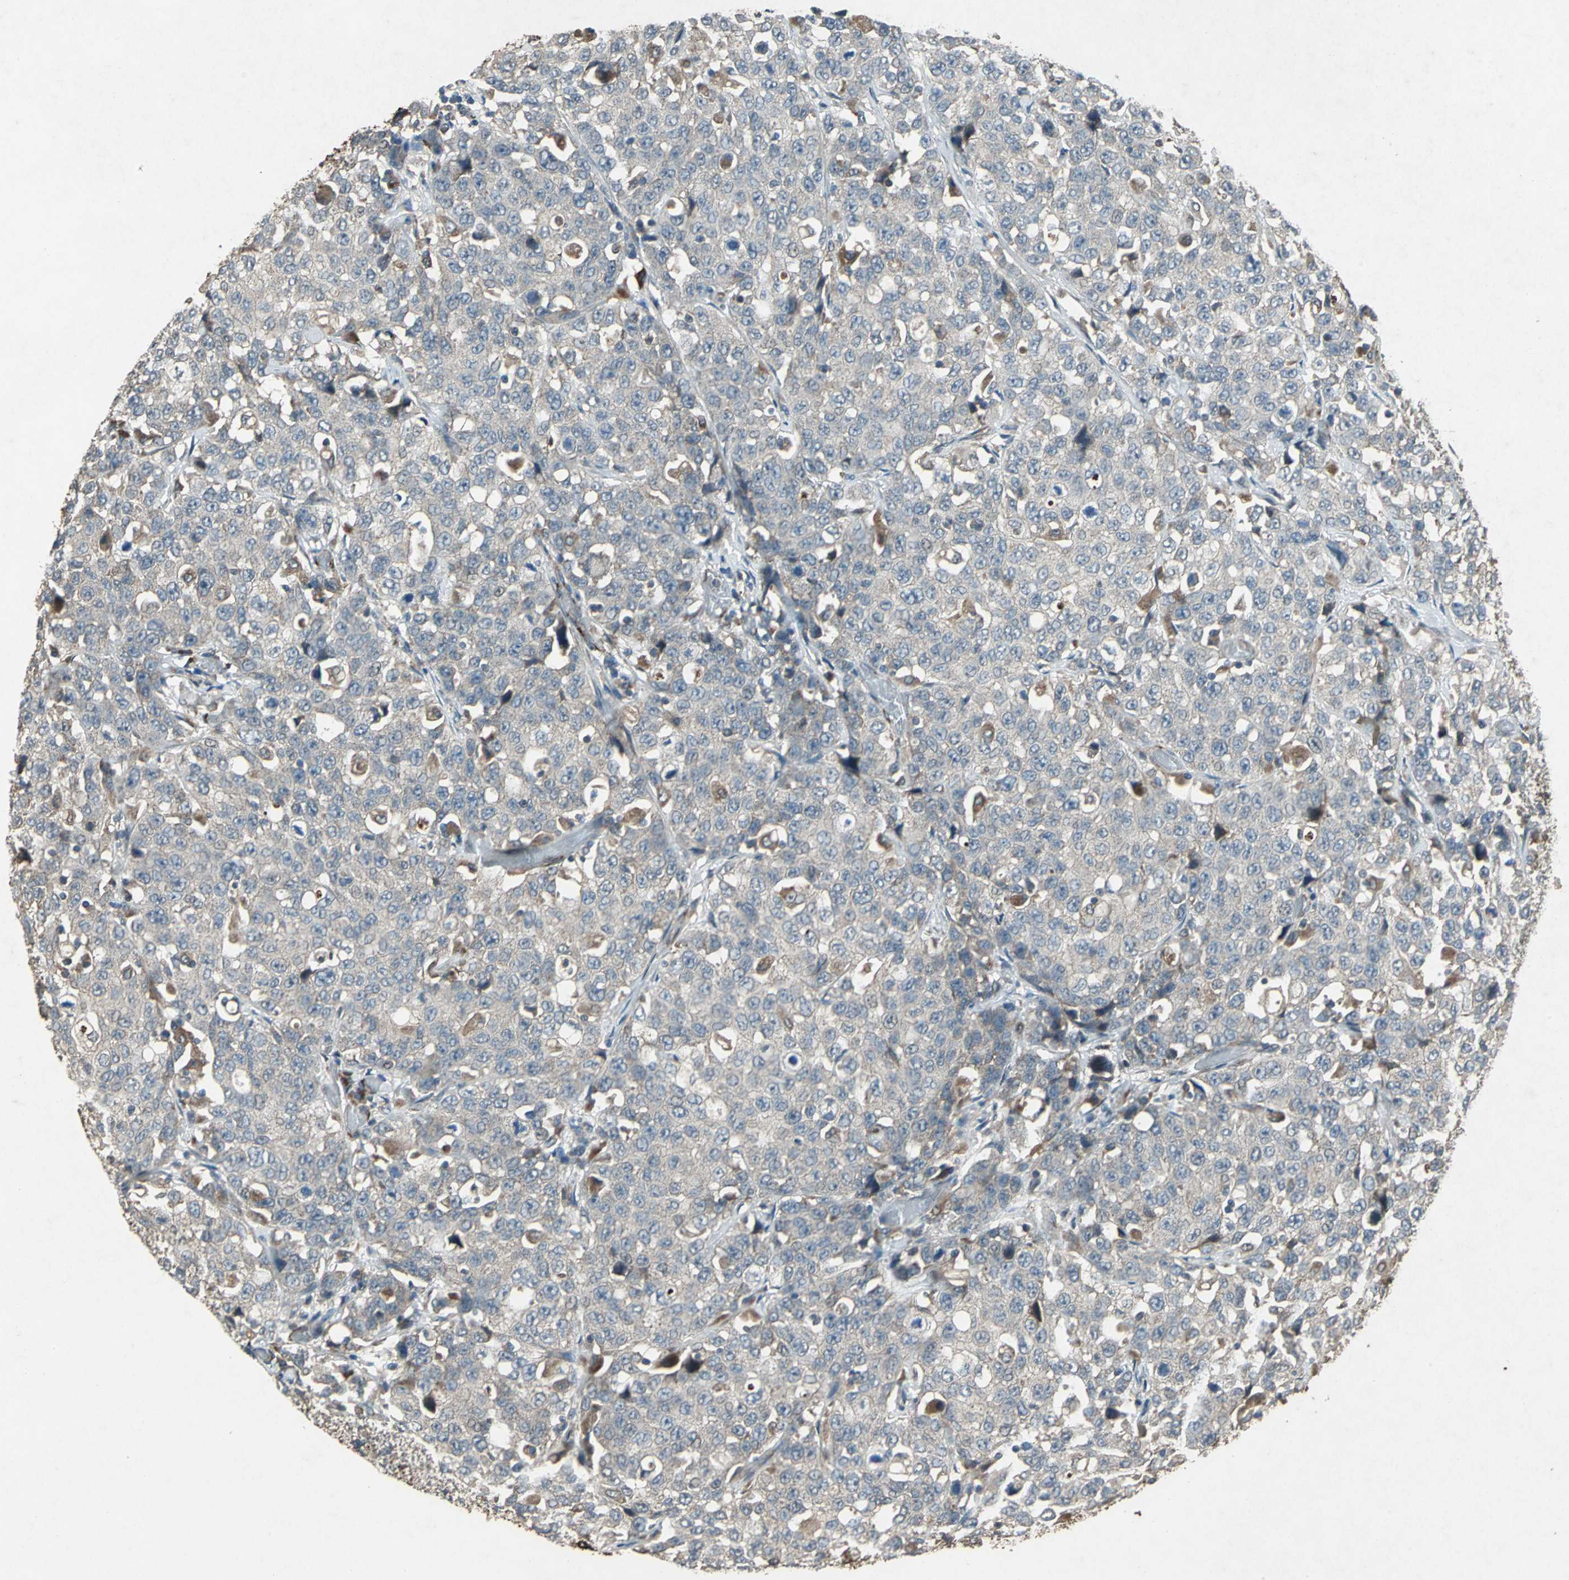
{"staining": {"intensity": "weak", "quantity": ">75%", "location": "cytoplasmic/membranous"}, "tissue": "stomach cancer", "cell_type": "Tumor cells", "image_type": "cancer", "snomed": [{"axis": "morphology", "description": "Normal tissue, NOS"}, {"axis": "morphology", "description": "Adenocarcinoma, NOS"}, {"axis": "topography", "description": "Stomach"}], "caption": "Immunohistochemistry (IHC) of human adenocarcinoma (stomach) shows low levels of weak cytoplasmic/membranous staining in about >75% of tumor cells.", "gene": "SEPTIN4", "patient": {"sex": "male", "age": 48}}